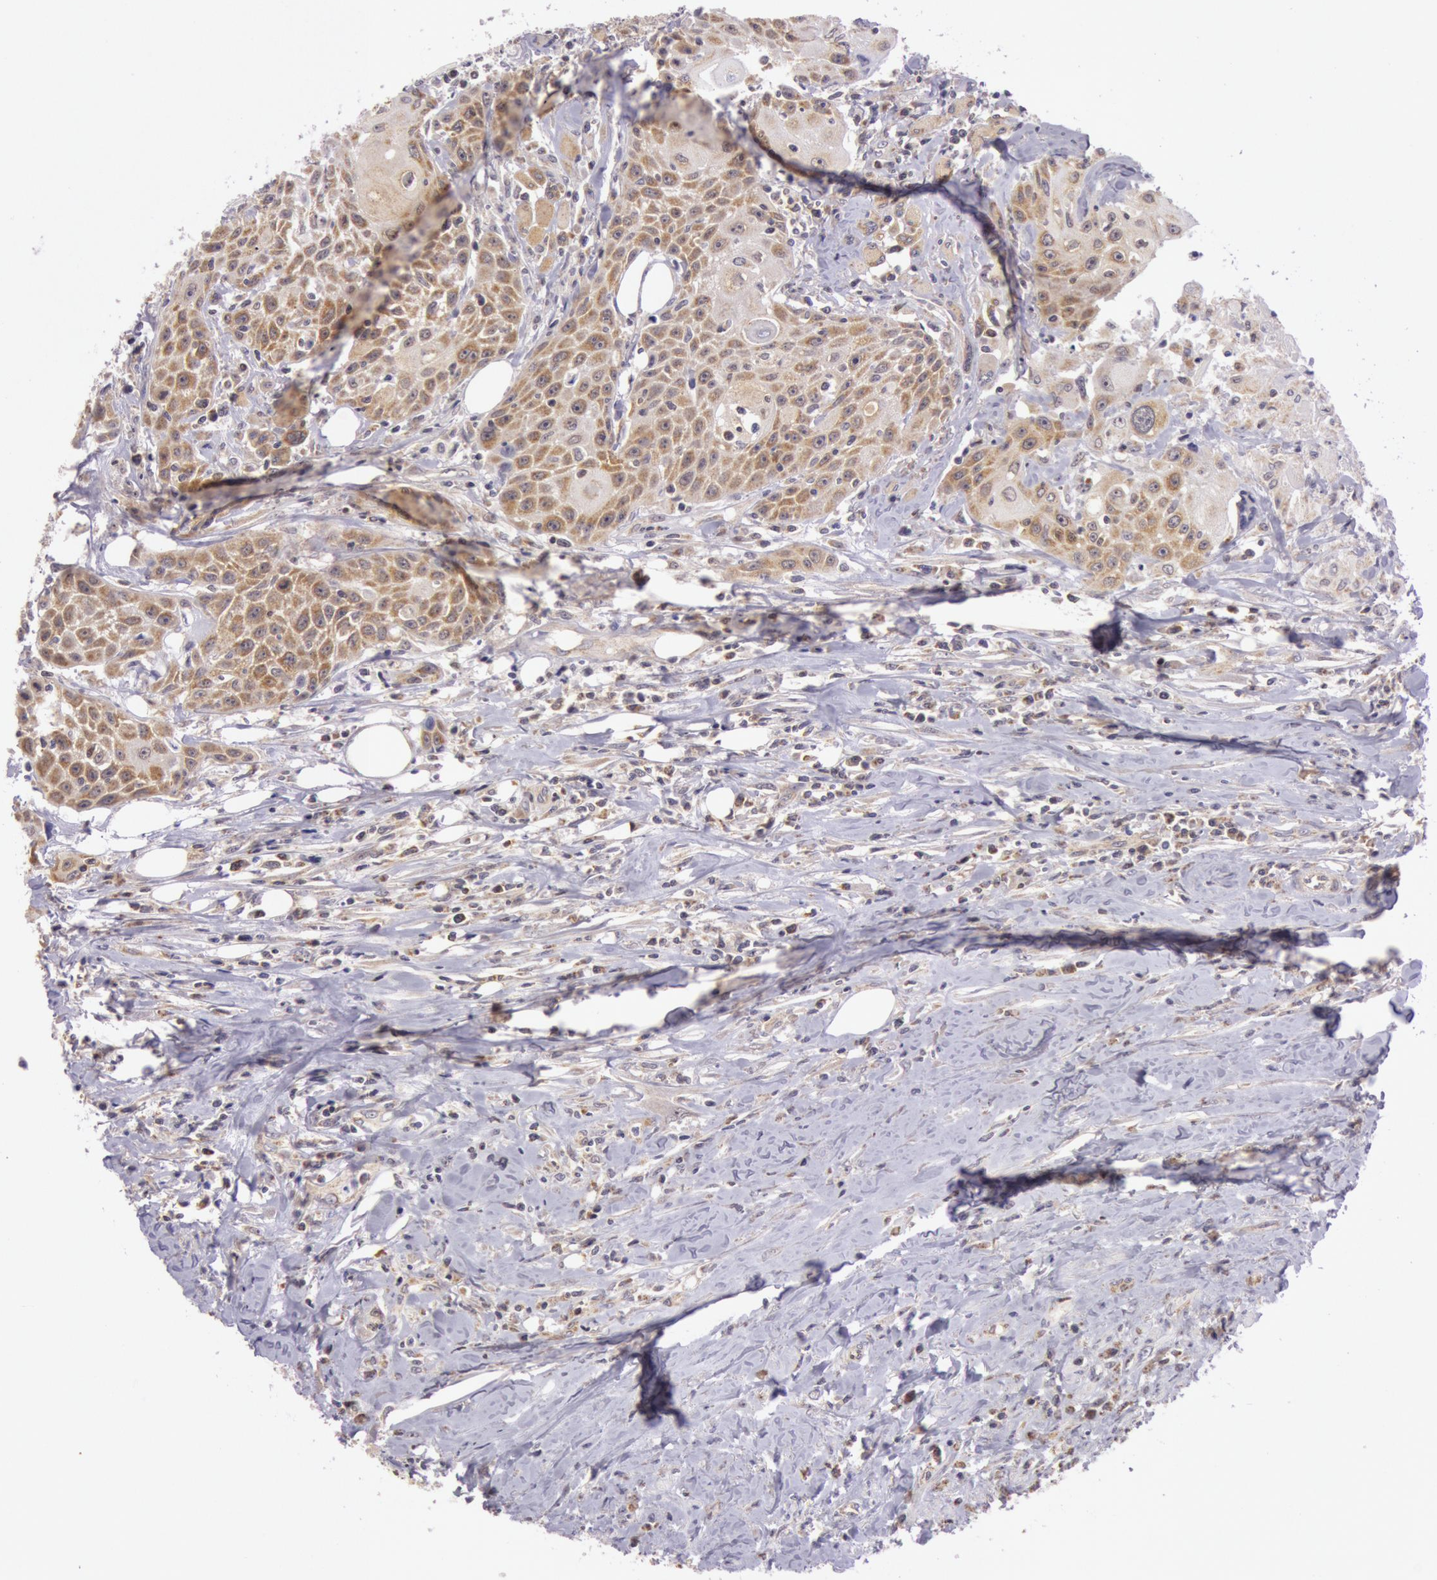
{"staining": {"intensity": "moderate", "quantity": ">75%", "location": "cytoplasmic/membranous"}, "tissue": "head and neck cancer", "cell_type": "Tumor cells", "image_type": "cancer", "snomed": [{"axis": "morphology", "description": "Squamous cell carcinoma, NOS"}, {"axis": "topography", "description": "Oral tissue"}, {"axis": "topography", "description": "Head-Neck"}], "caption": "Brown immunohistochemical staining in squamous cell carcinoma (head and neck) demonstrates moderate cytoplasmic/membranous expression in about >75% of tumor cells.", "gene": "CDK16", "patient": {"sex": "female", "age": 82}}